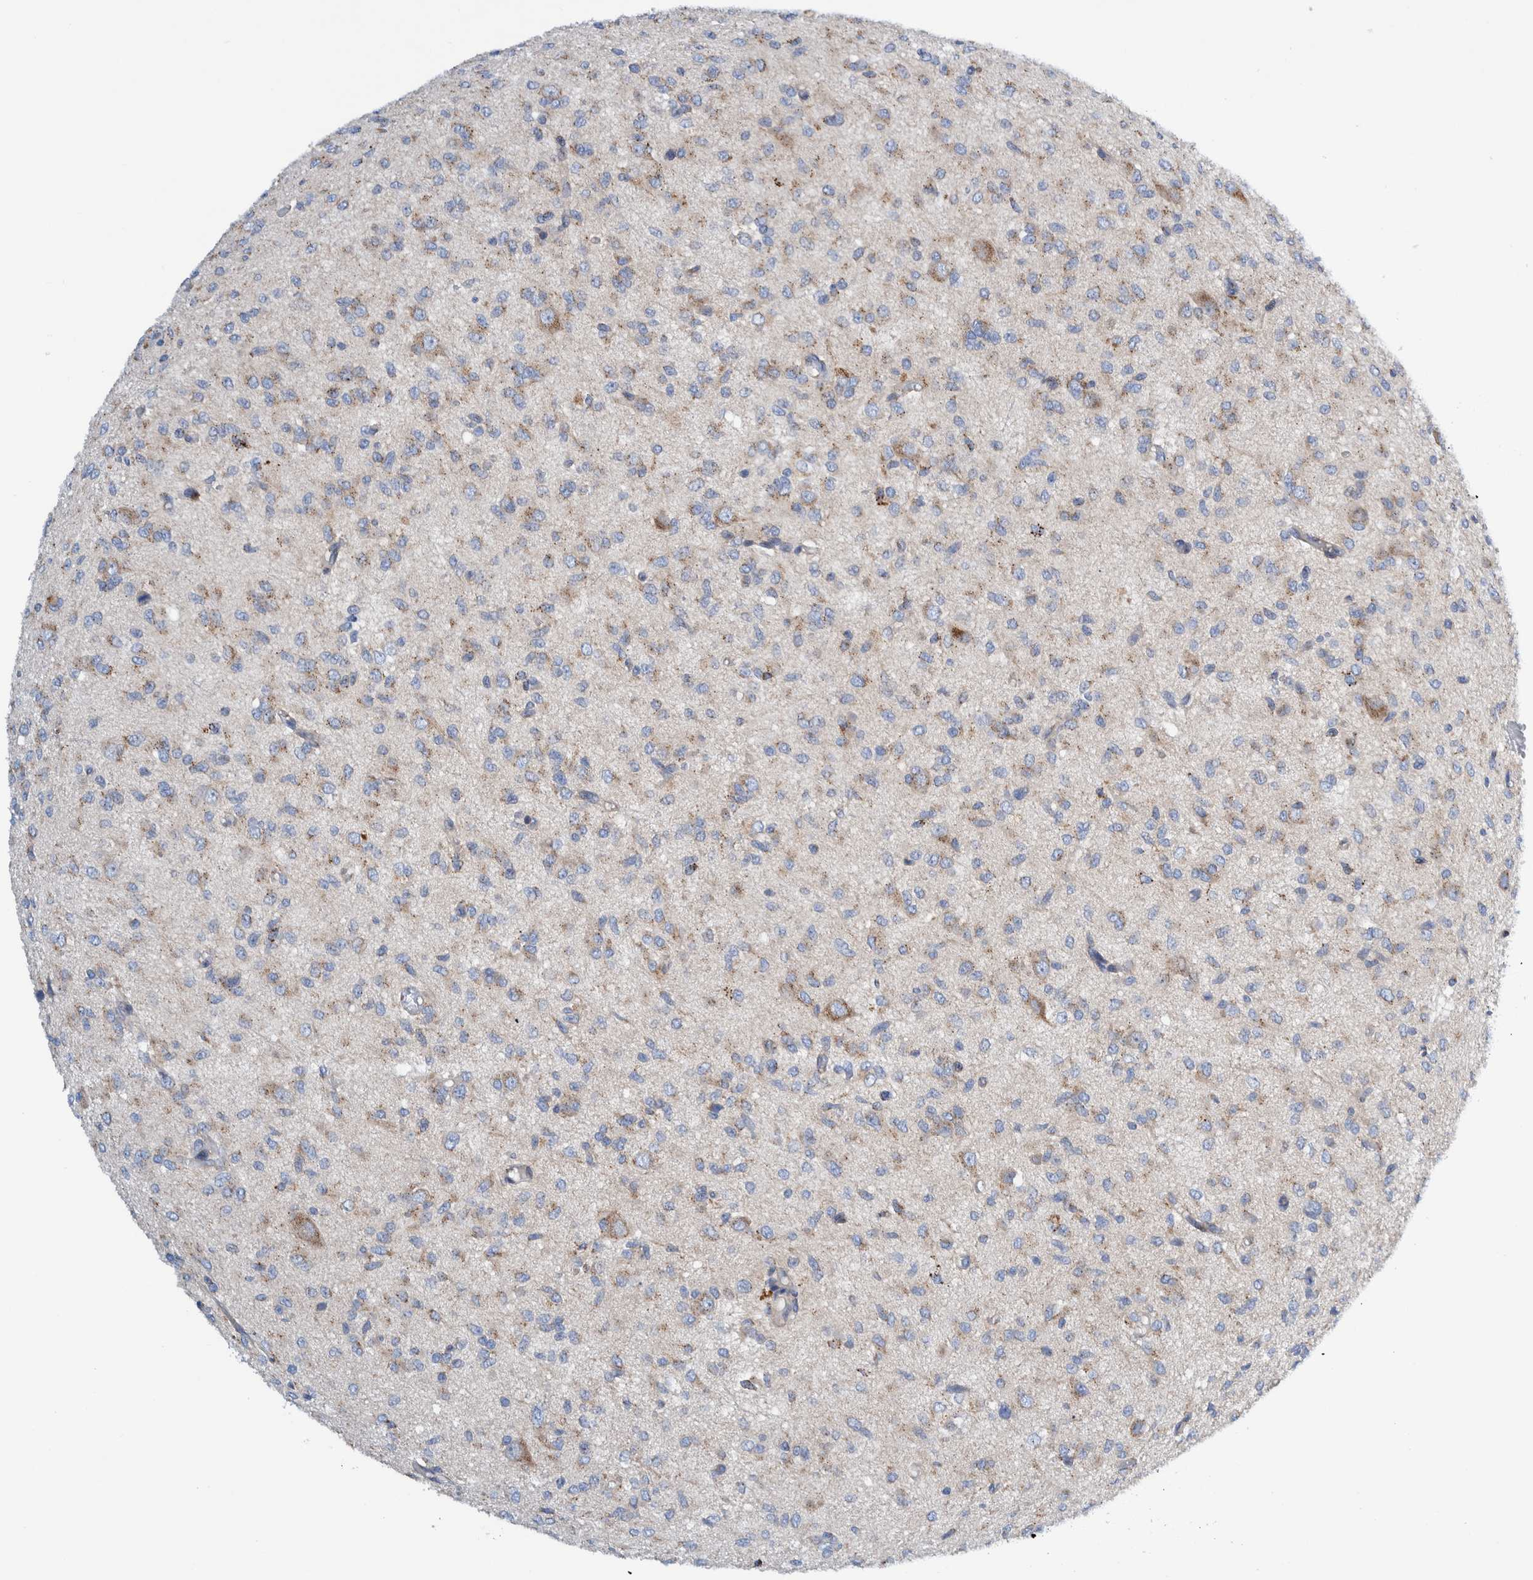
{"staining": {"intensity": "weak", "quantity": "25%-75%", "location": "cytoplasmic/membranous"}, "tissue": "glioma", "cell_type": "Tumor cells", "image_type": "cancer", "snomed": [{"axis": "morphology", "description": "Glioma, malignant, High grade"}, {"axis": "topography", "description": "Brain"}], "caption": "Human high-grade glioma (malignant) stained for a protein (brown) shows weak cytoplasmic/membranous positive staining in approximately 25%-75% of tumor cells.", "gene": "TRIM58", "patient": {"sex": "female", "age": 59}}